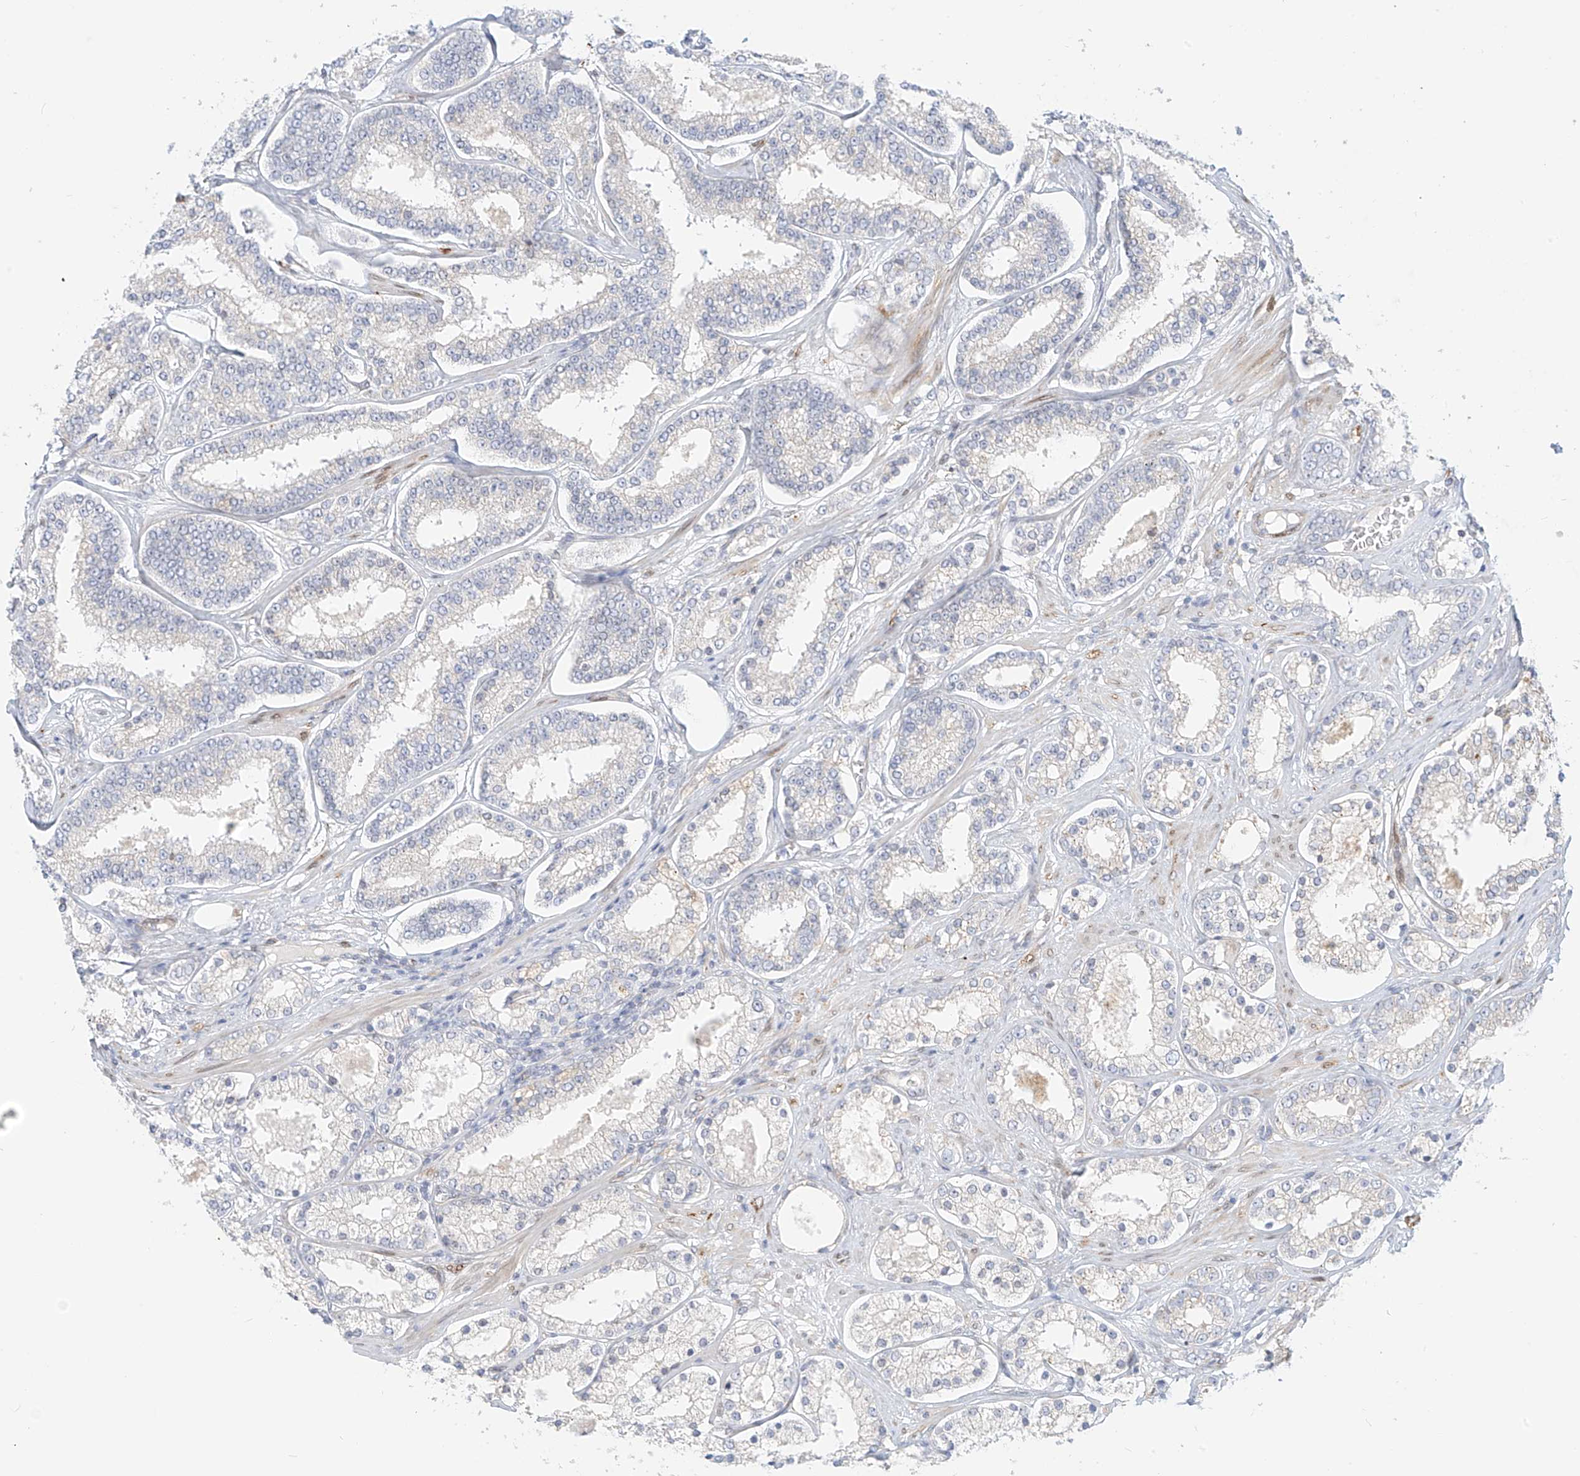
{"staining": {"intensity": "negative", "quantity": "none", "location": "none"}, "tissue": "prostate cancer", "cell_type": "Tumor cells", "image_type": "cancer", "snomed": [{"axis": "morphology", "description": "Normal tissue, NOS"}, {"axis": "morphology", "description": "Adenocarcinoma, High grade"}, {"axis": "topography", "description": "Prostate"}], "caption": "An immunohistochemistry (IHC) image of prostate adenocarcinoma (high-grade) is shown. There is no staining in tumor cells of prostate adenocarcinoma (high-grade). (DAB (3,3'-diaminobenzidine) immunohistochemistry (IHC), high magnification).", "gene": "PCYOX1", "patient": {"sex": "male", "age": 83}}